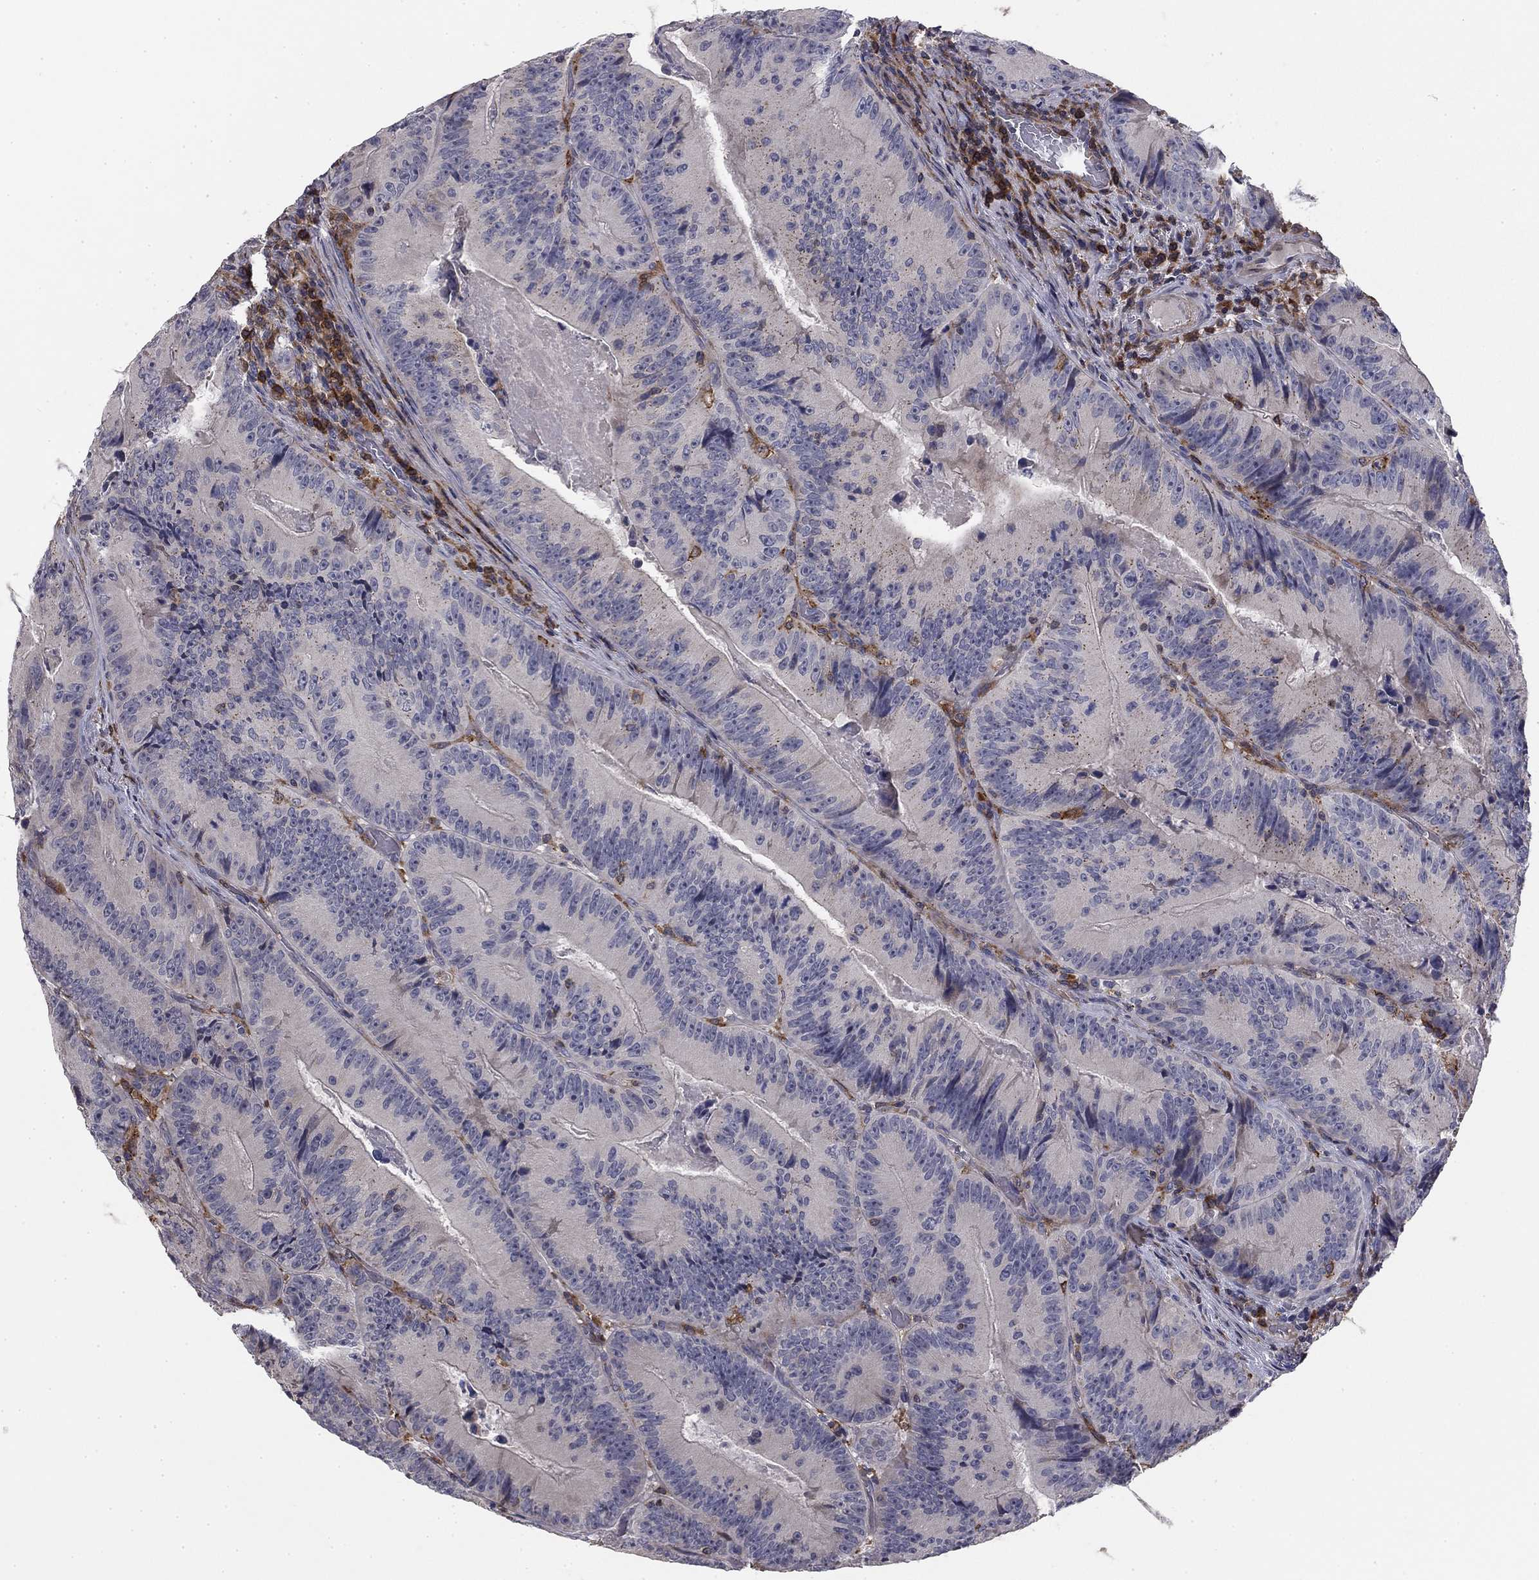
{"staining": {"intensity": "negative", "quantity": "none", "location": "none"}, "tissue": "colorectal cancer", "cell_type": "Tumor cells", "image_type": "cancer", "snomed": [{"axis": "morphology", "description": "Adenocarcinoma, NOS"}, {"axis": "topography", "description": "Colon"}], "caption": "Immunohistochemistry micrograph of colorectal cancer stained for a protein (brown), which shows no staining in tumor cells.", "gene": "PLCB2", "patient": {"sex": "female", "age": 86}}